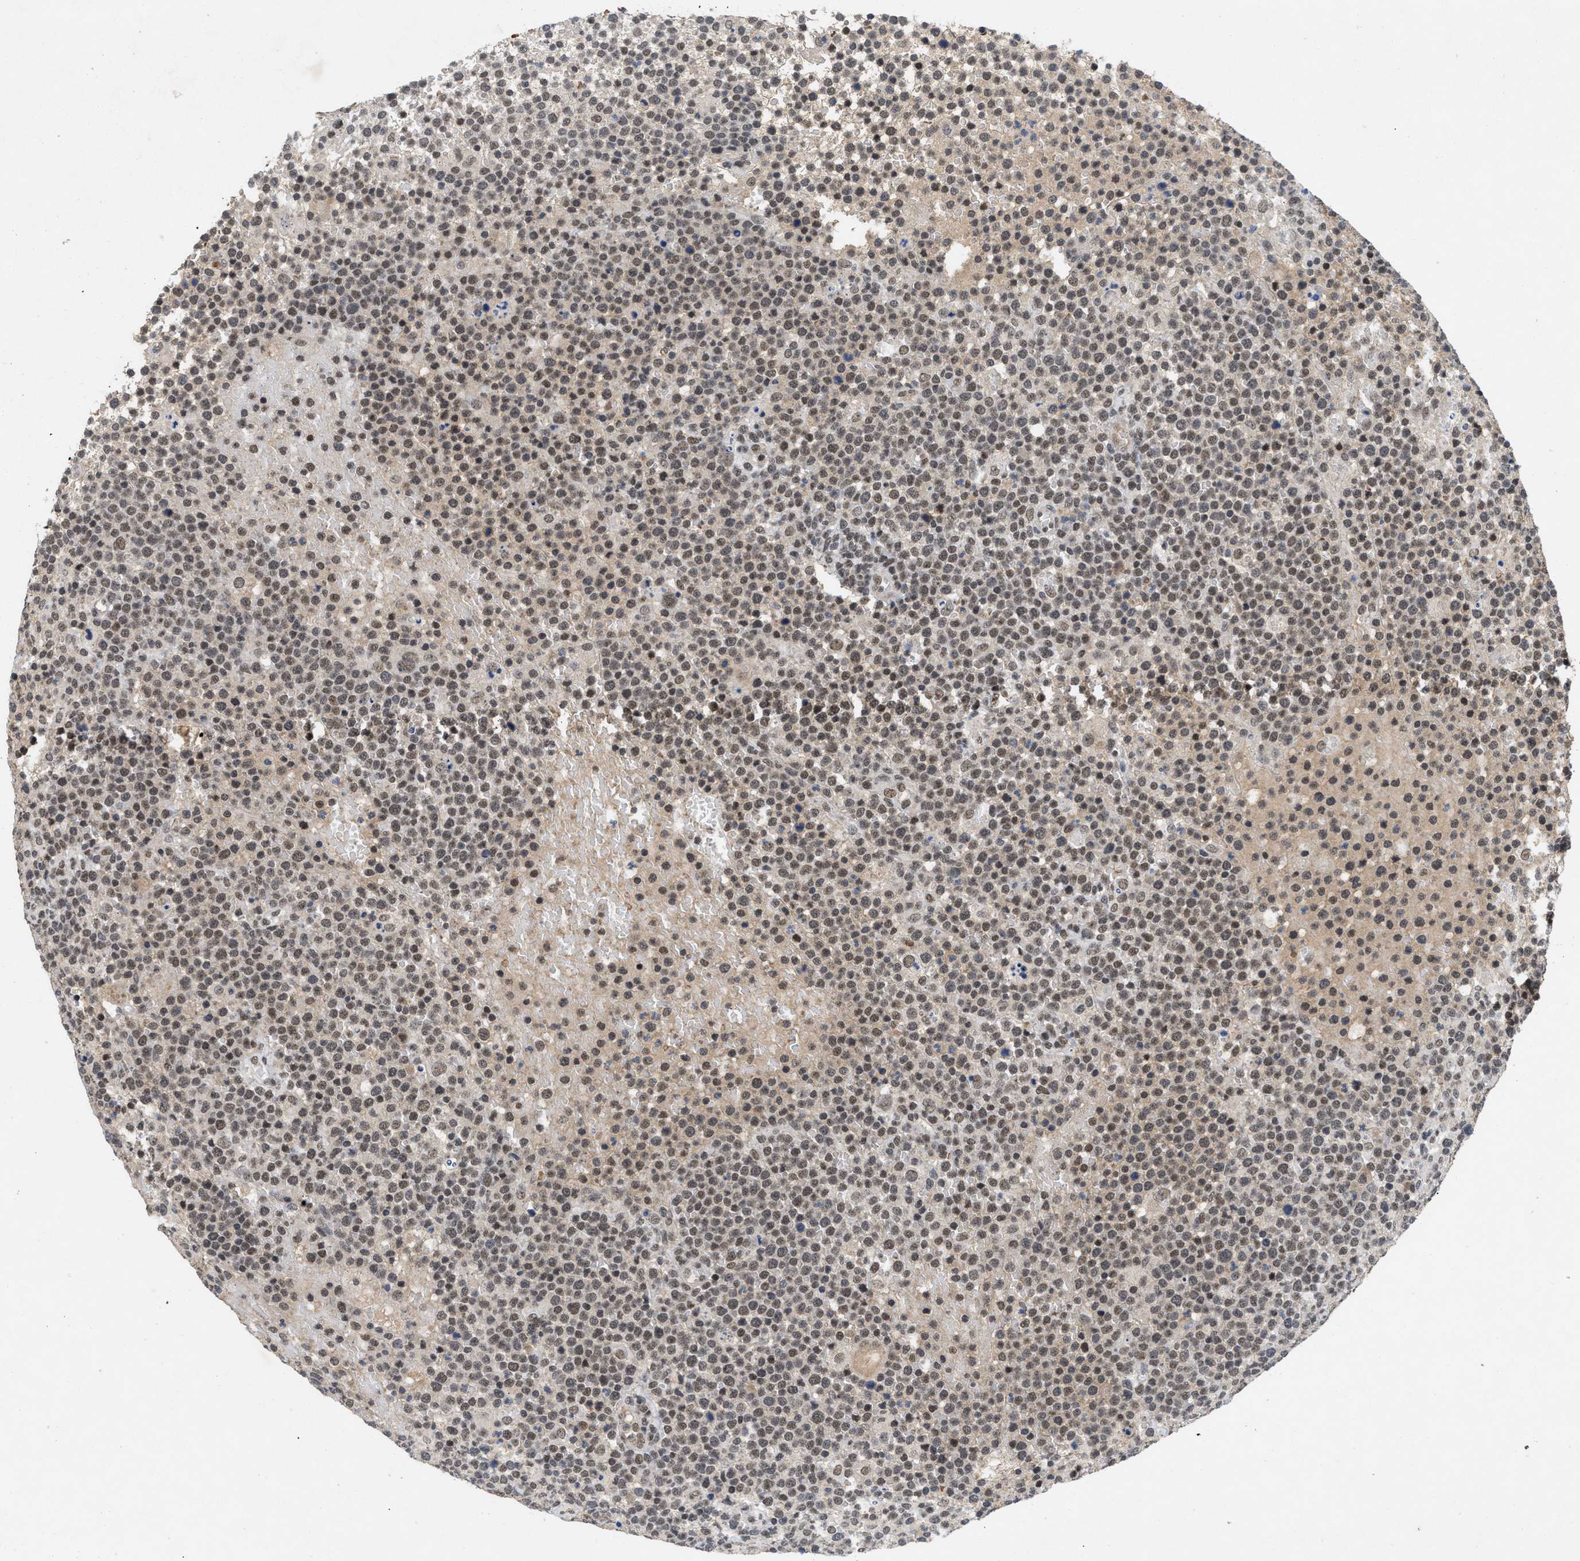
{"staining": {"intensity": "weak", "quantity": ">75%", "location": "nuclear"}, "tissue": "lymphoma", "cell_type": "Tumor cells", "image_type": "cancer", "snomed": [{"axis": "morphology", "description": "Malignant lymphoma, non-Hodgkin's type, High grade"}, {"axis": "topography", "description": "Lymph node"}], "caption": "Approximately >75% of tumor cells in lymphoma show weak nuclear protein expression as visualized by brown immunohistochemical staining.", "gene": "ZNF346", "patient": {"sex": "male", "age": 61}}